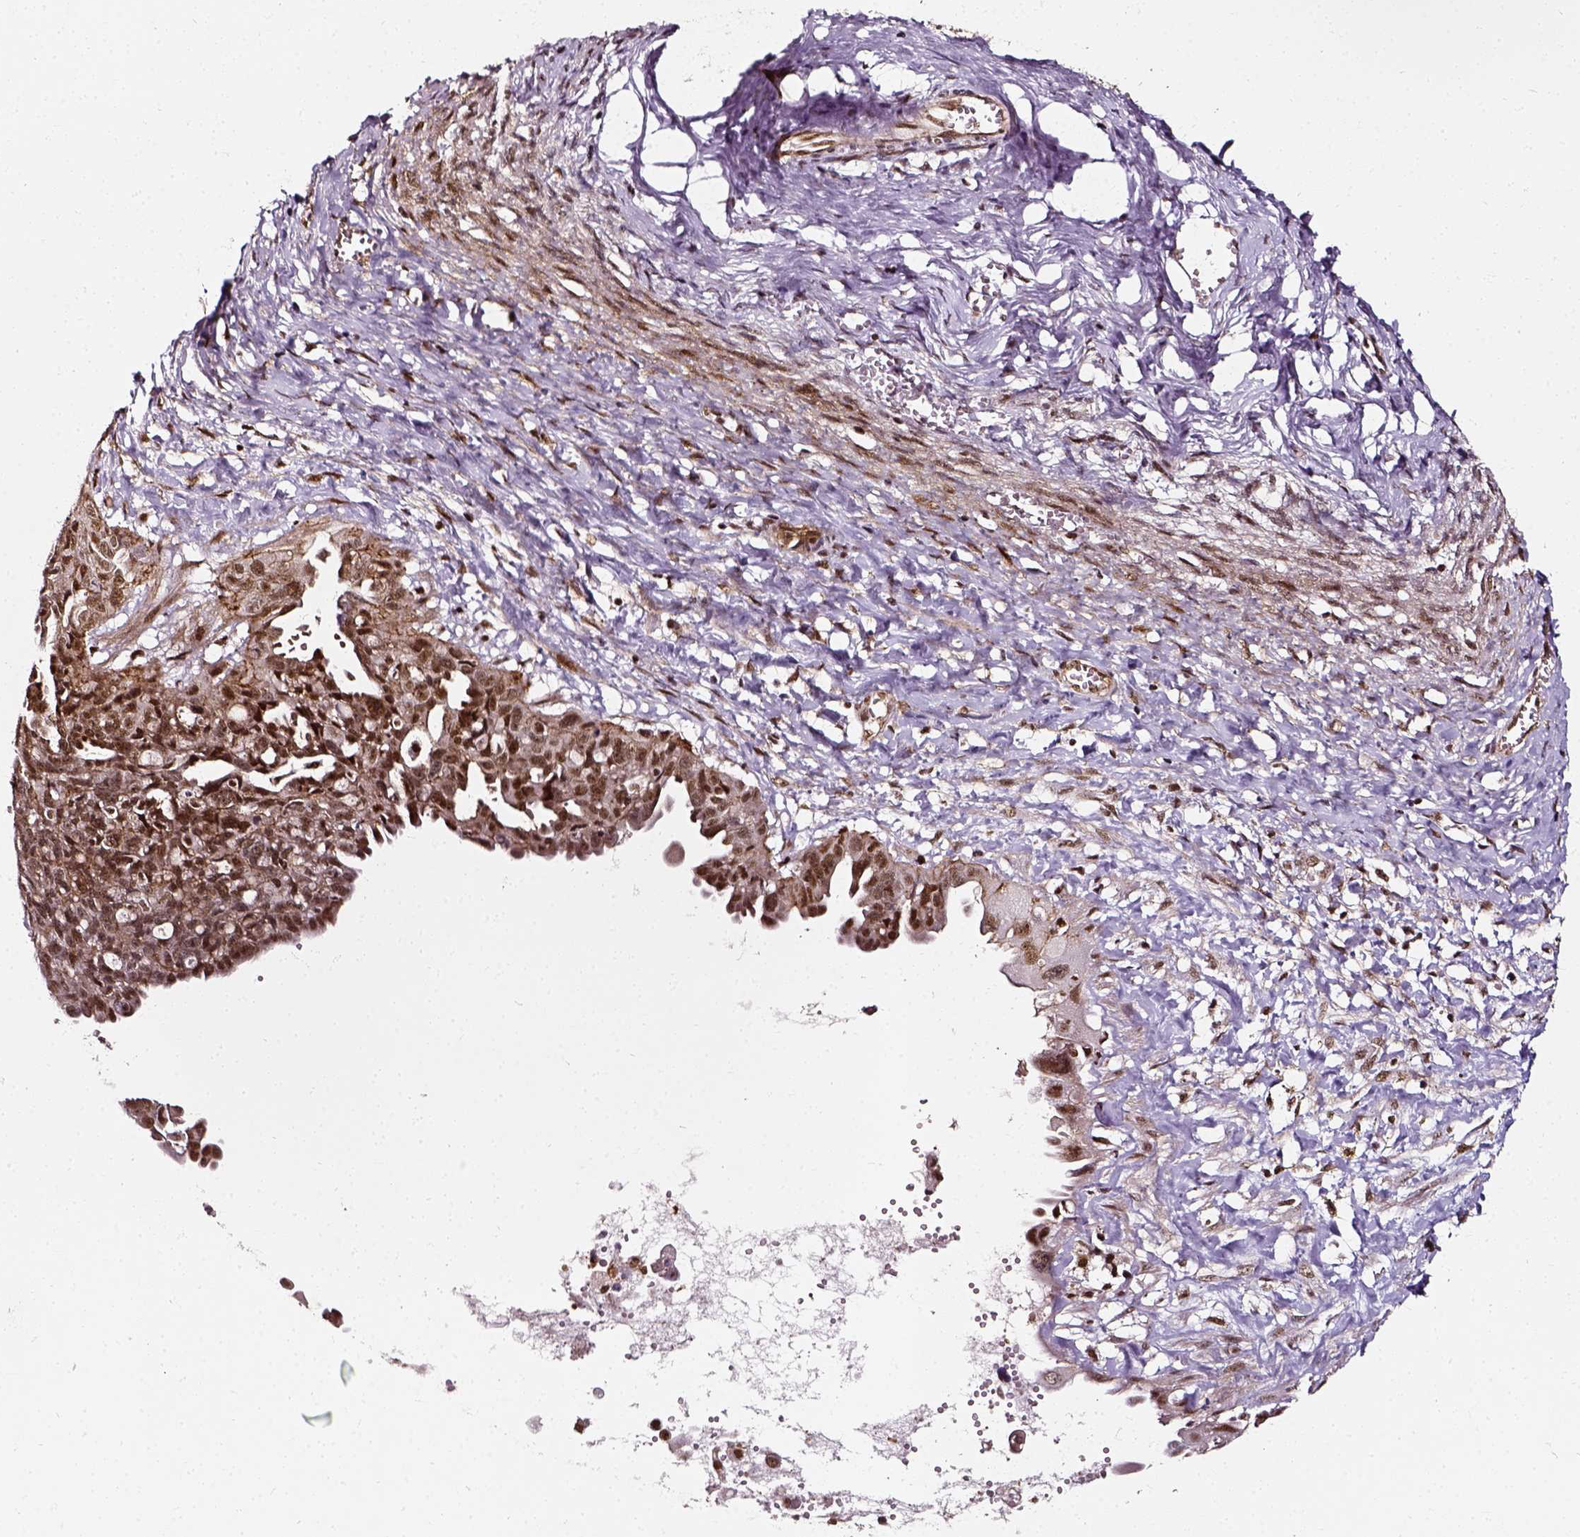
{"staining": {"intensity": "moderate", "quantity": ">75%", "location": "nuclear"}, "tissue": "ovarian cancer", "cell_type": "Tumor cells", "image_type": "cancer", "snomed": [{"axis": "morphology", "description": "Carcinoma, endometroid"}, {"axis": "topography", "description": "Ovary"}], "caption": "Ovarian cancer (endometroid carcinoma) stained for a protein shows moderate nuclear positivity in tumor cells. Immunohistochemistry stains the protein in brown and the nuclei are stained blue.", "gene": "NACC1", "patient": {"sex": "female", "age": 70}}